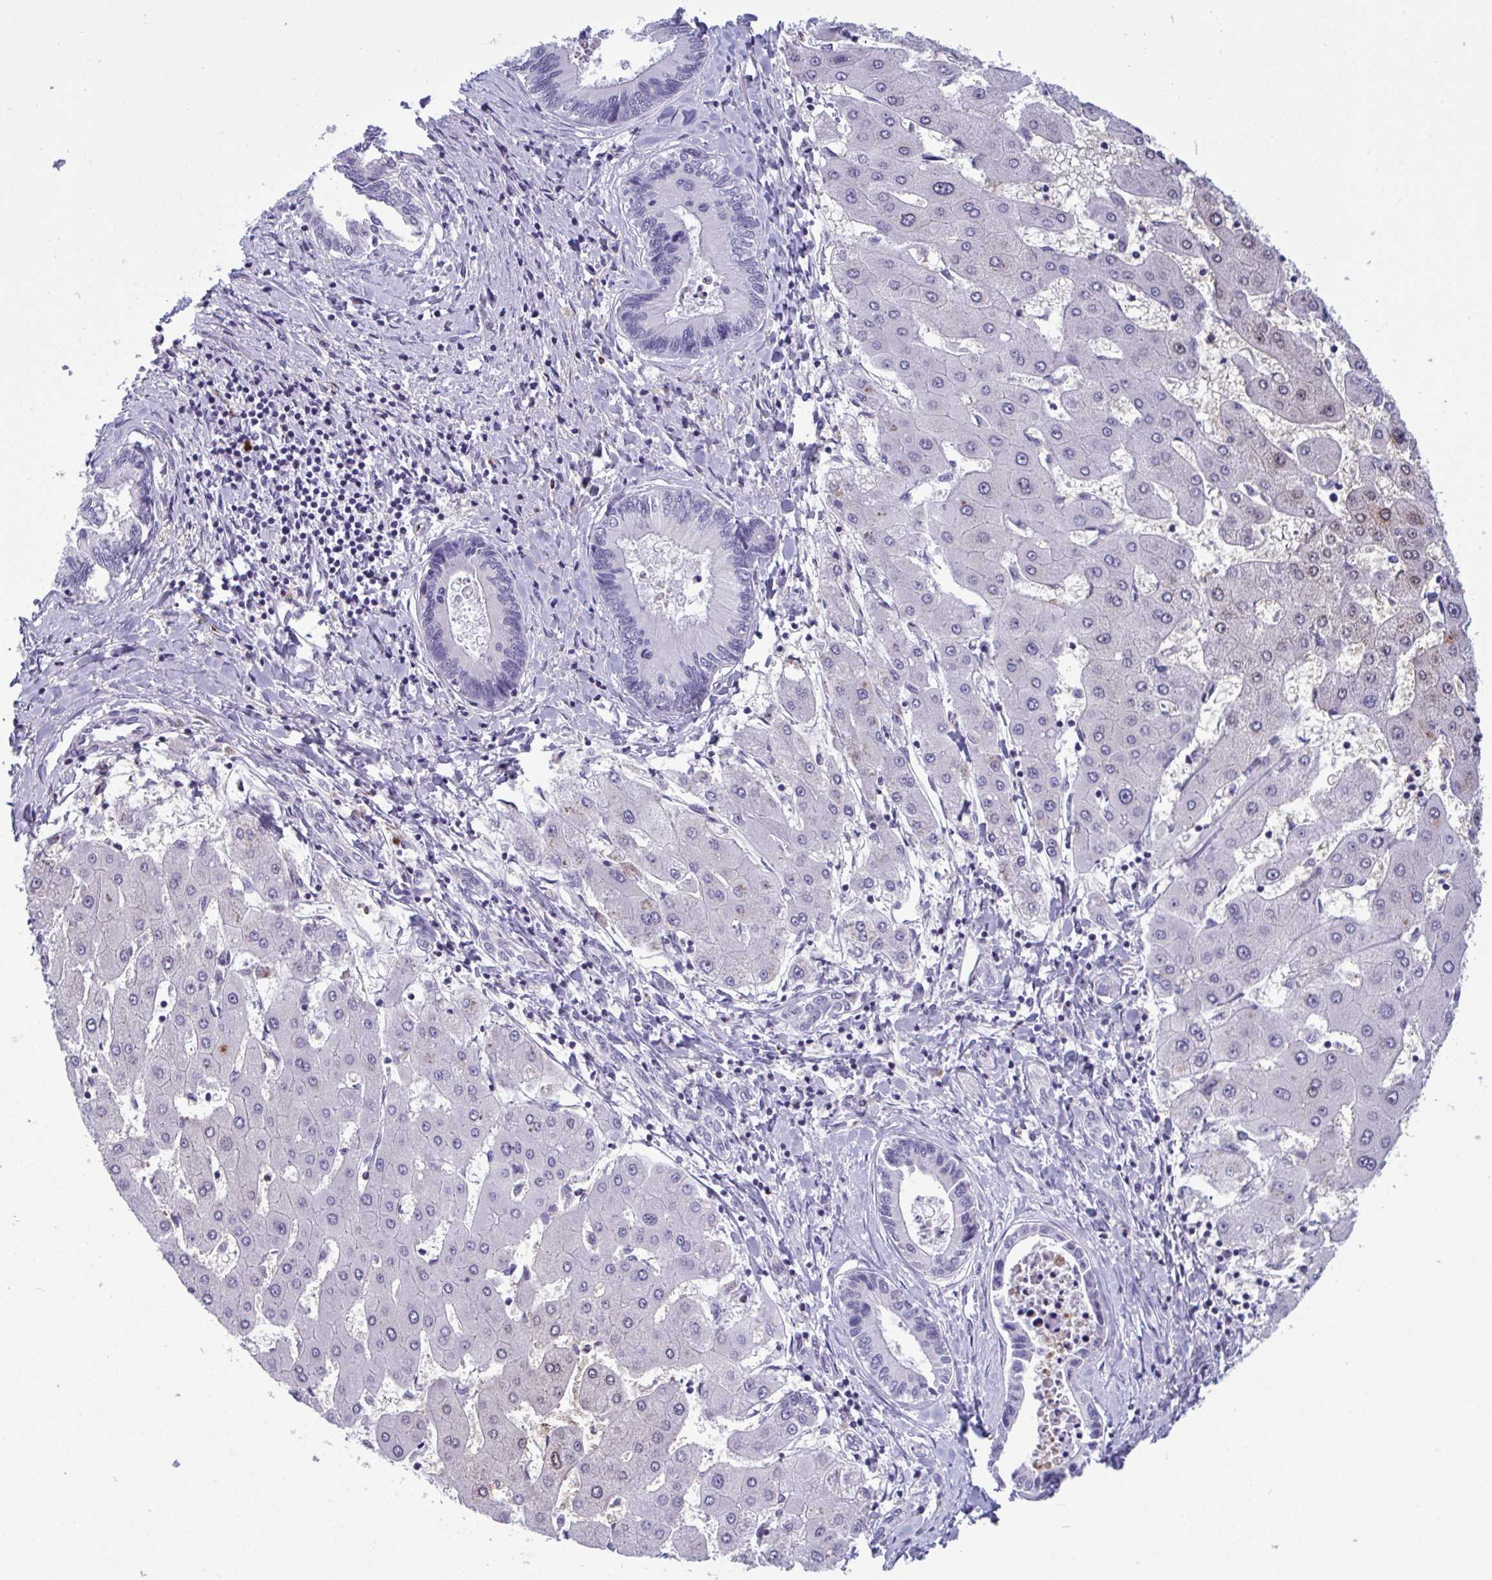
{"staining": {"intensity": "negative", "quantity": "none", "location": "none"}, "tissue": "liver cancer", "cell_type": "Tumor cells", "image_type": "cancer", "snomed": [{"axis": "morphology", "description": "Cholangiocarcinoma"}, {"axis": "topography", "description": "Liver"}], "caption": "A high-resolution photomicrograph shows immunohistochemistry (IHC) staining of cholangiocarcinoma (liver), which reveals no significant staining in tumor cells. (Brightfield microscopy of DAB IHC at high magnification).", "gene": "ARHGAP42", "patient": {"sex": "male", "age": 66}}